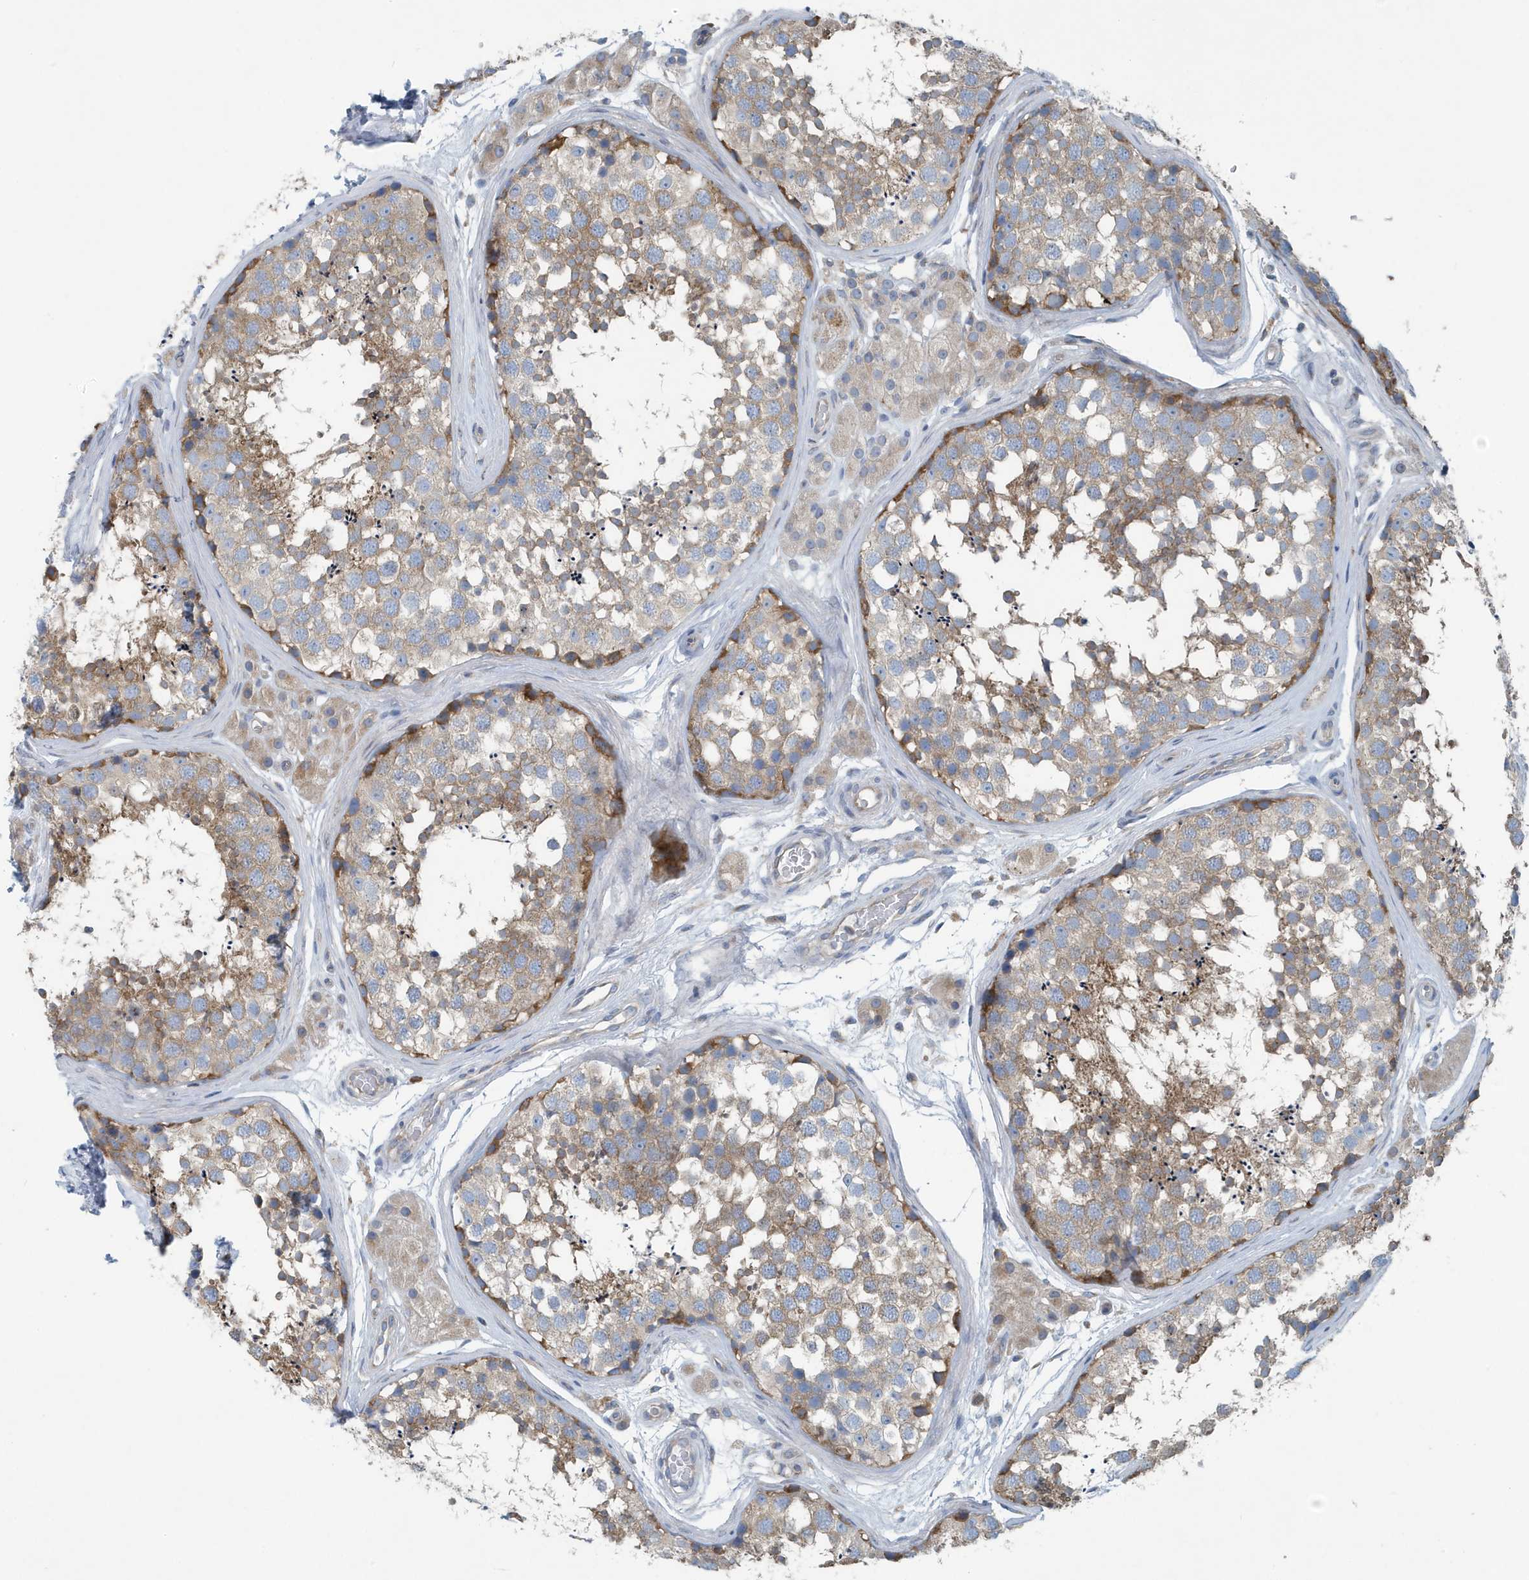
{"staining": {"intensity": "moderate", "quantity": "25%-75%", "location": "cytoplasmic/membranous"}, "tissue": "testis", "cell_type": "Cells in seminiferous ducts", "image_type": "normal", "snomed": [{"axis": "morphology", "description": "Normal tissue, NOS"}, {"axis": "topography", "description": "Testis"}], "caption": "The photomicrograph demonstrates immunohistochemical staining of unremarkable testis. There is moderate cytoplasmic/membranous expression is identified in approximately 25%-75% of cells in seminiferous ducts.", "gene": "PPM1M", "patient": {"sex": "male", "age": 56}}